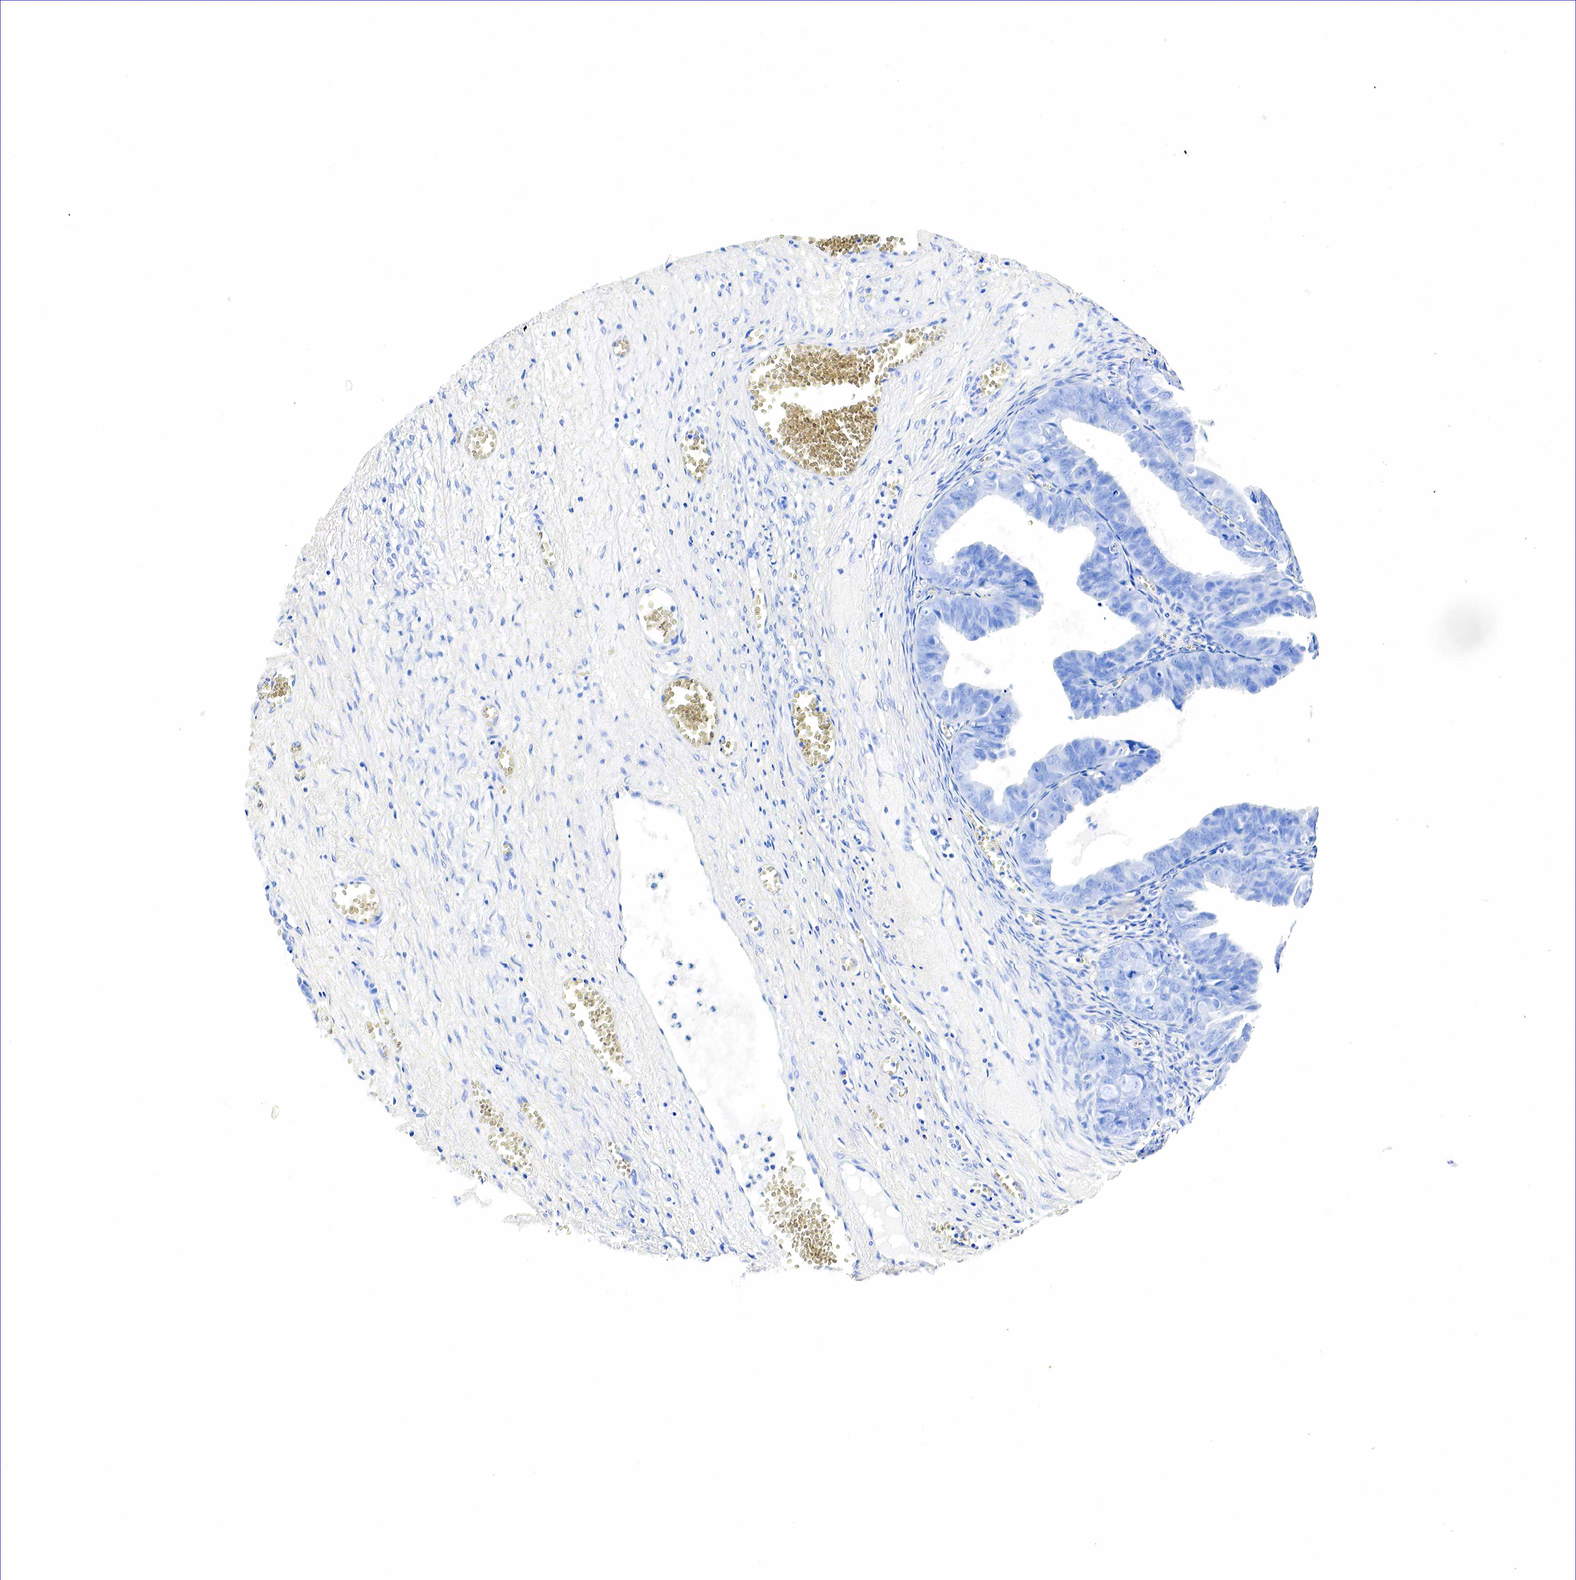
{"staining": {"intensity": "negative", "quantity": "none", "location": "none"}, "tissue": "ovarian cancer", "cell_type": "Tumor cells", "image_type": "cancer", "snomed": [{"axis": "morphology", "description": "Carcinoma, endometroid"}, {"axis": "topography", "description": "Ovary"}], "caption": "Tumor cells show no significant protein staining in ovarian cancer. (DAB (3,3'-diaminobenzidine) IHC with hematoxylin counter stain).", "gene": "ACP3", "patient": {"sex": "female", "age": 85}}